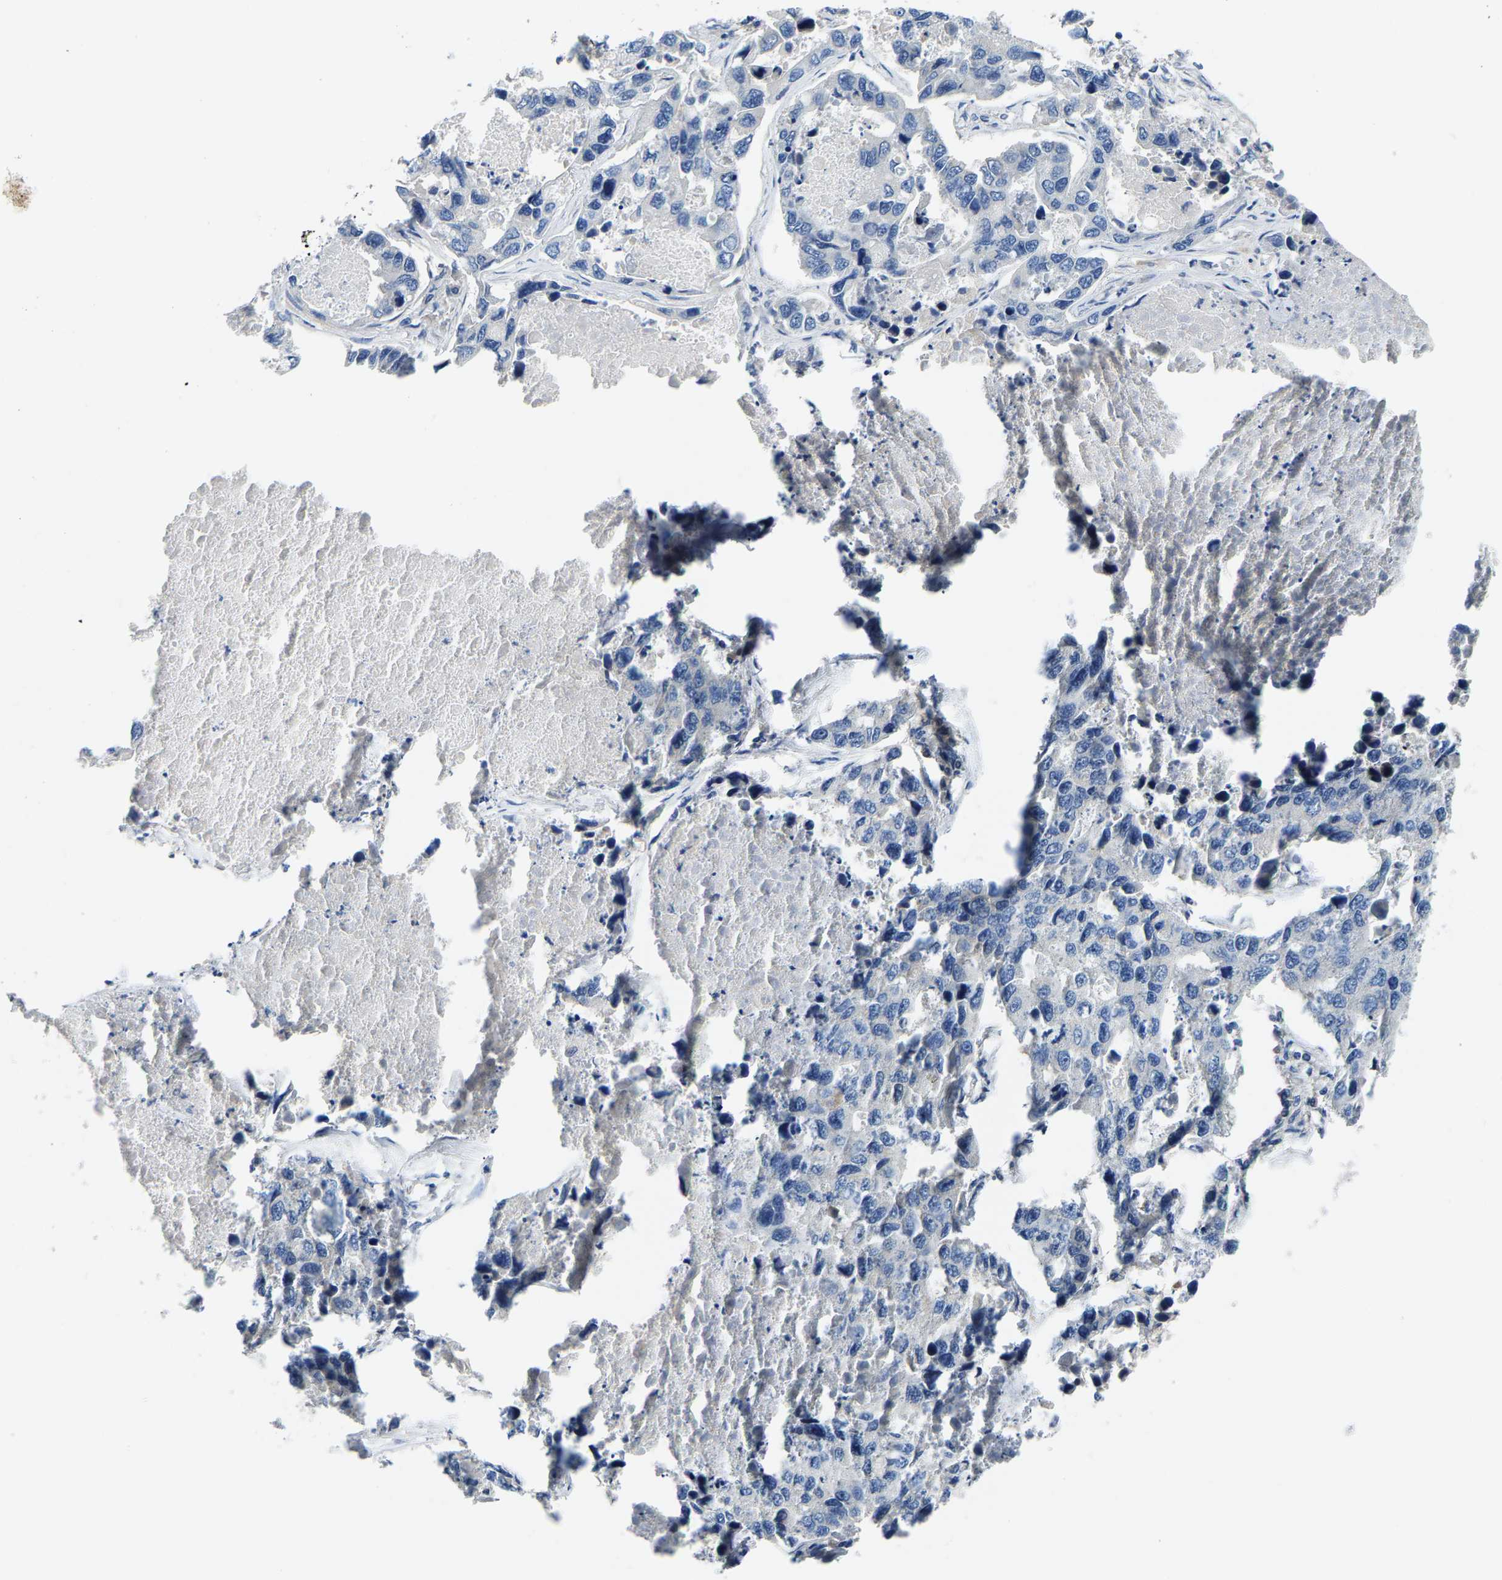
{"staining": {"intensity": "negative", "quantity": "none", "location": "none"}, "tissue": "lung cancer", "cell_type": "Tumor cells", "image_type": "cancer", "snomed": [{"axis": "morphology", "description": "Adenocarcinoma, NOS"}, {"axis": "topography", "description": "Lung"}], "caption": "This is an immunohistochemistry image of lung cancer. There is no staining in tumor cells.", "gene": "AGBL3", "patient": {"sex": "male", "age": 64}}